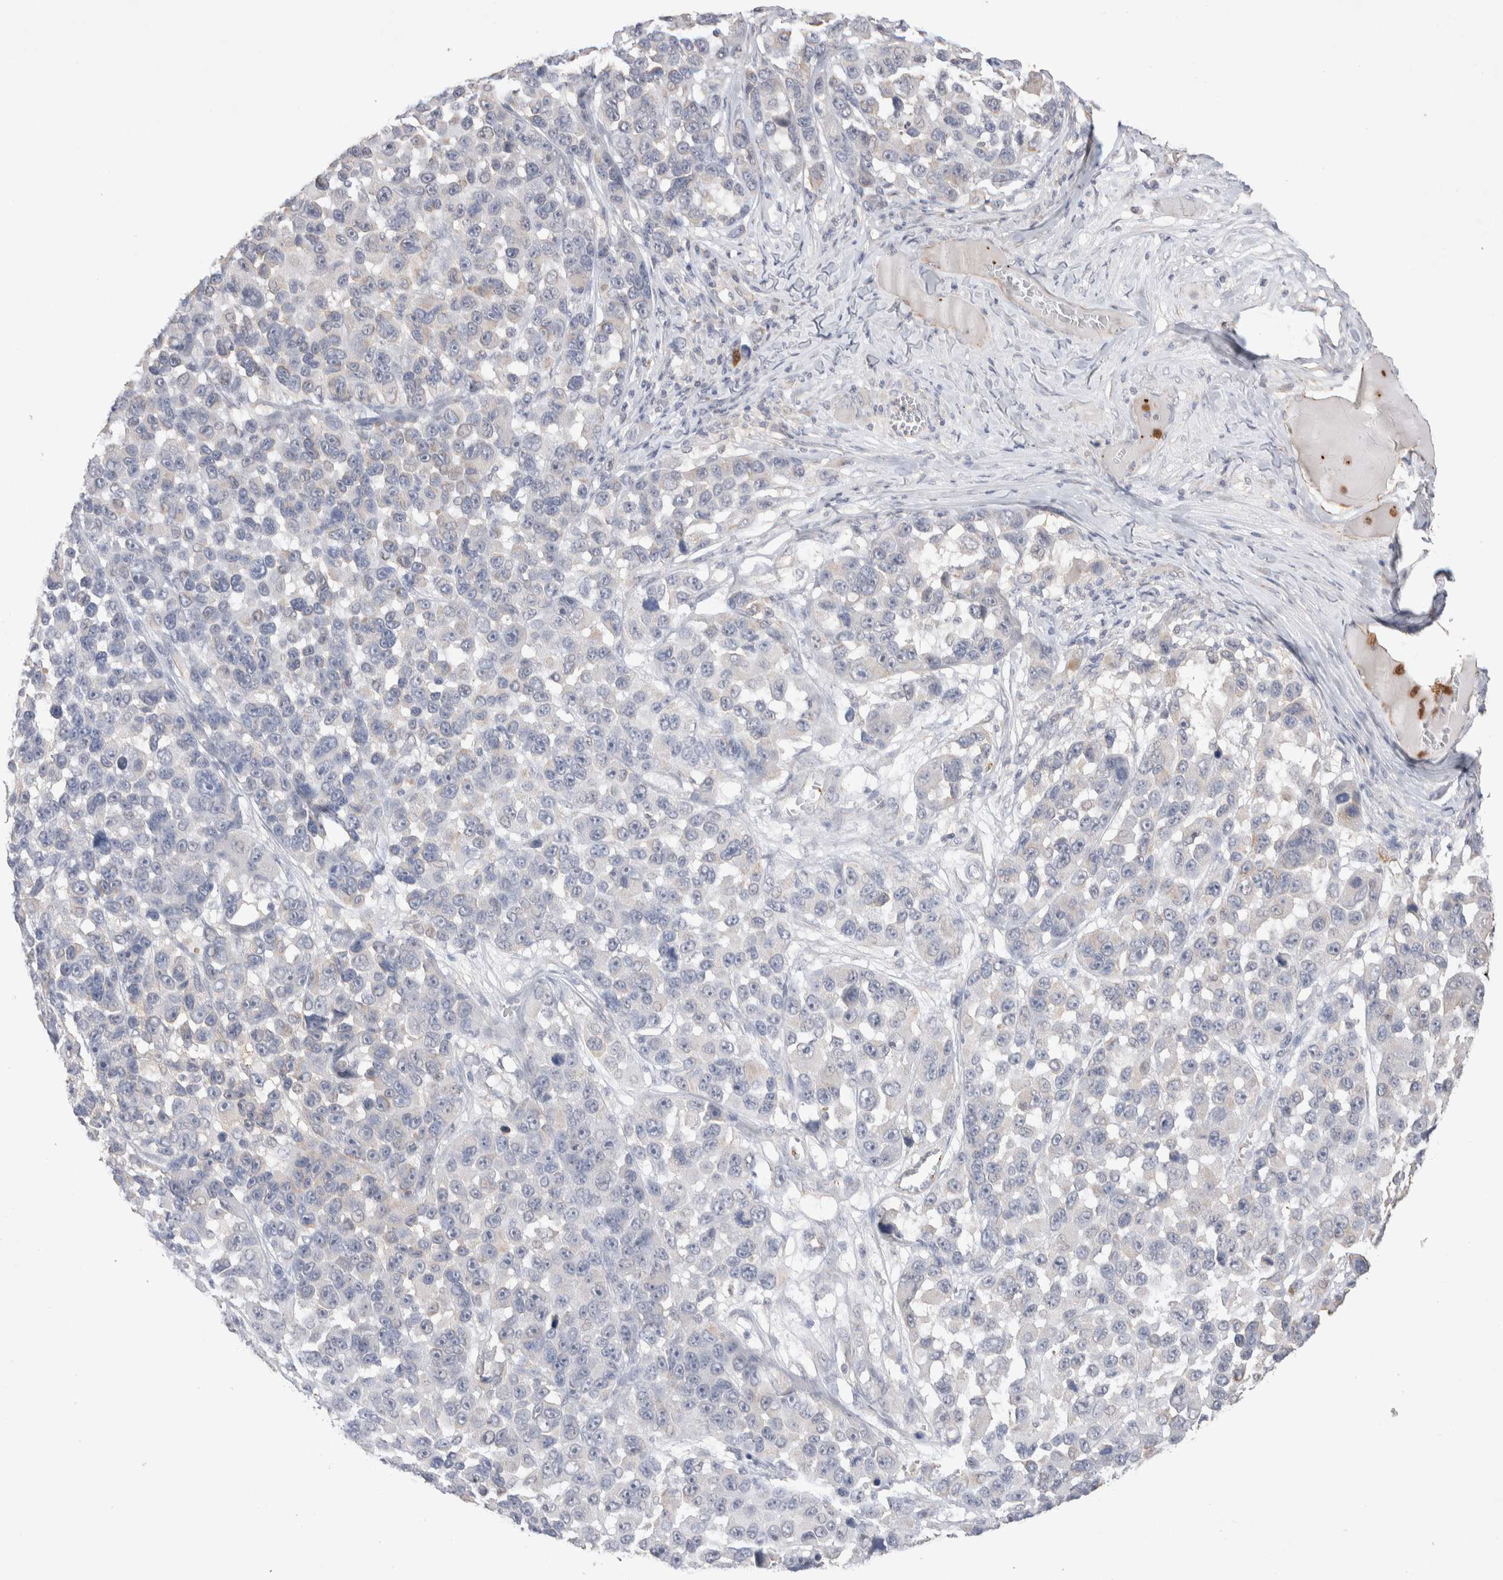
{"staining": {"intensity": "negative", "quantity": "none", "location": "none"}, "tissue": "melanoma", "cell_type": "Tumor cells", "image_type": "cancer", "snomed": [{"axis": "morphology", "description": "Malignant melanoma, NOS"}, {"axis": "topography", "description": "Skin"}], "caption": "Image shows no protein staining in tumor cells of malignant melanoma tissue.", "gene": "FFAR2", "patient": {"sex": "male", "age": 53}}